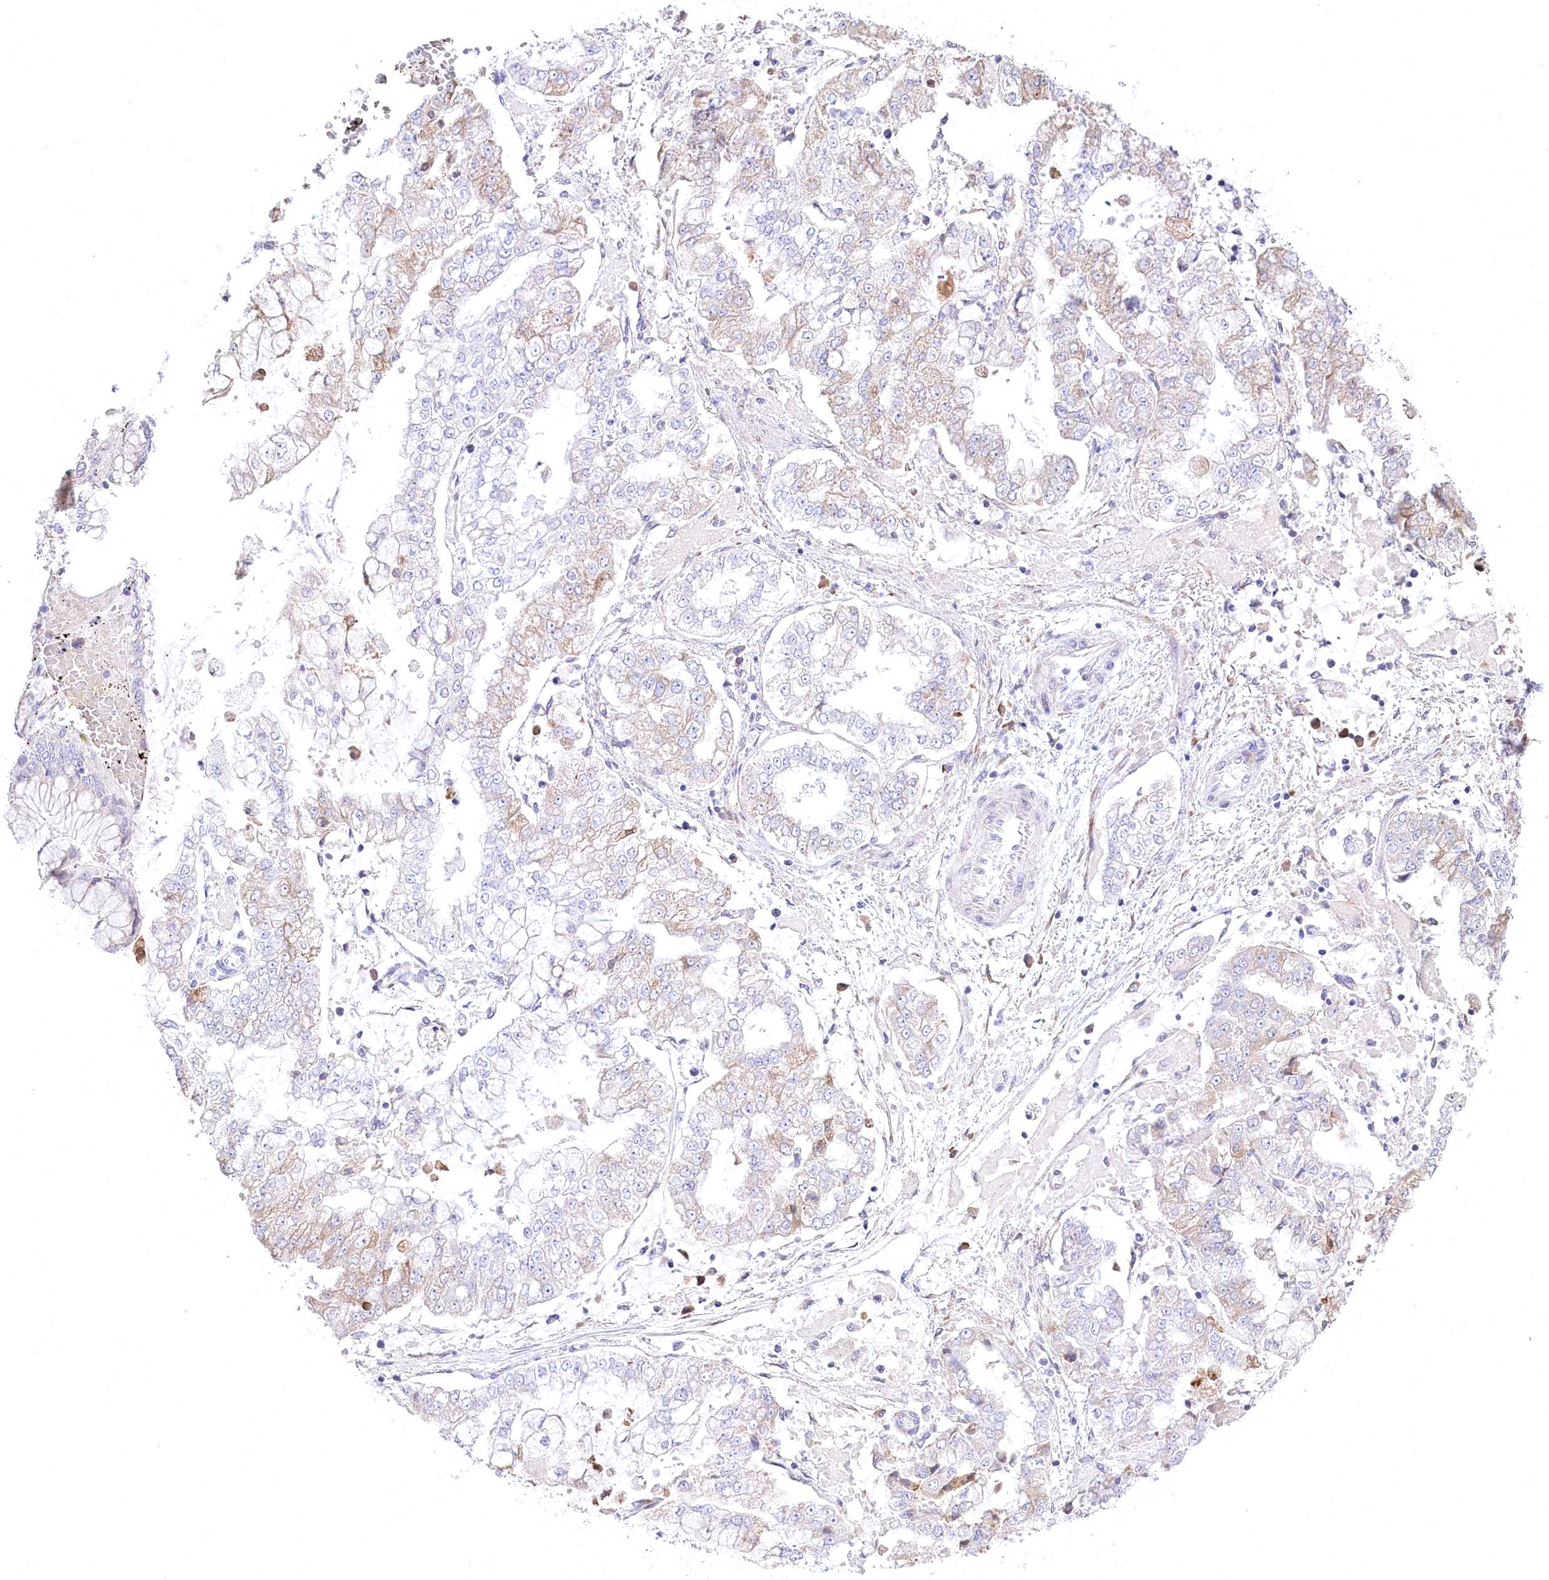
{"staining": {"intensity": "negative", "quantity": "none", "location": "none"}, "tissue": "stomach cancer", "cell_type": "Tumor cells", "image_type": "cancer", "snomed": [{"axis": "morphology", "description": "Adenocarcinoma, NOS"}, {"axis": "topography", "description": "Stomach"}], "caption": "This image is of adenocarcinoma (stomach) stained with immunohistochemistry (IHC) to label a protein in brown with the nuclei are counter-stained blue. There is no expression in tumor cells. The staining is performed using DAB brown chromogen with nuclei counter-stained in using hematoxylin.", "gene": "STT3B", "patient": {"sex": "male", "age": 76}}